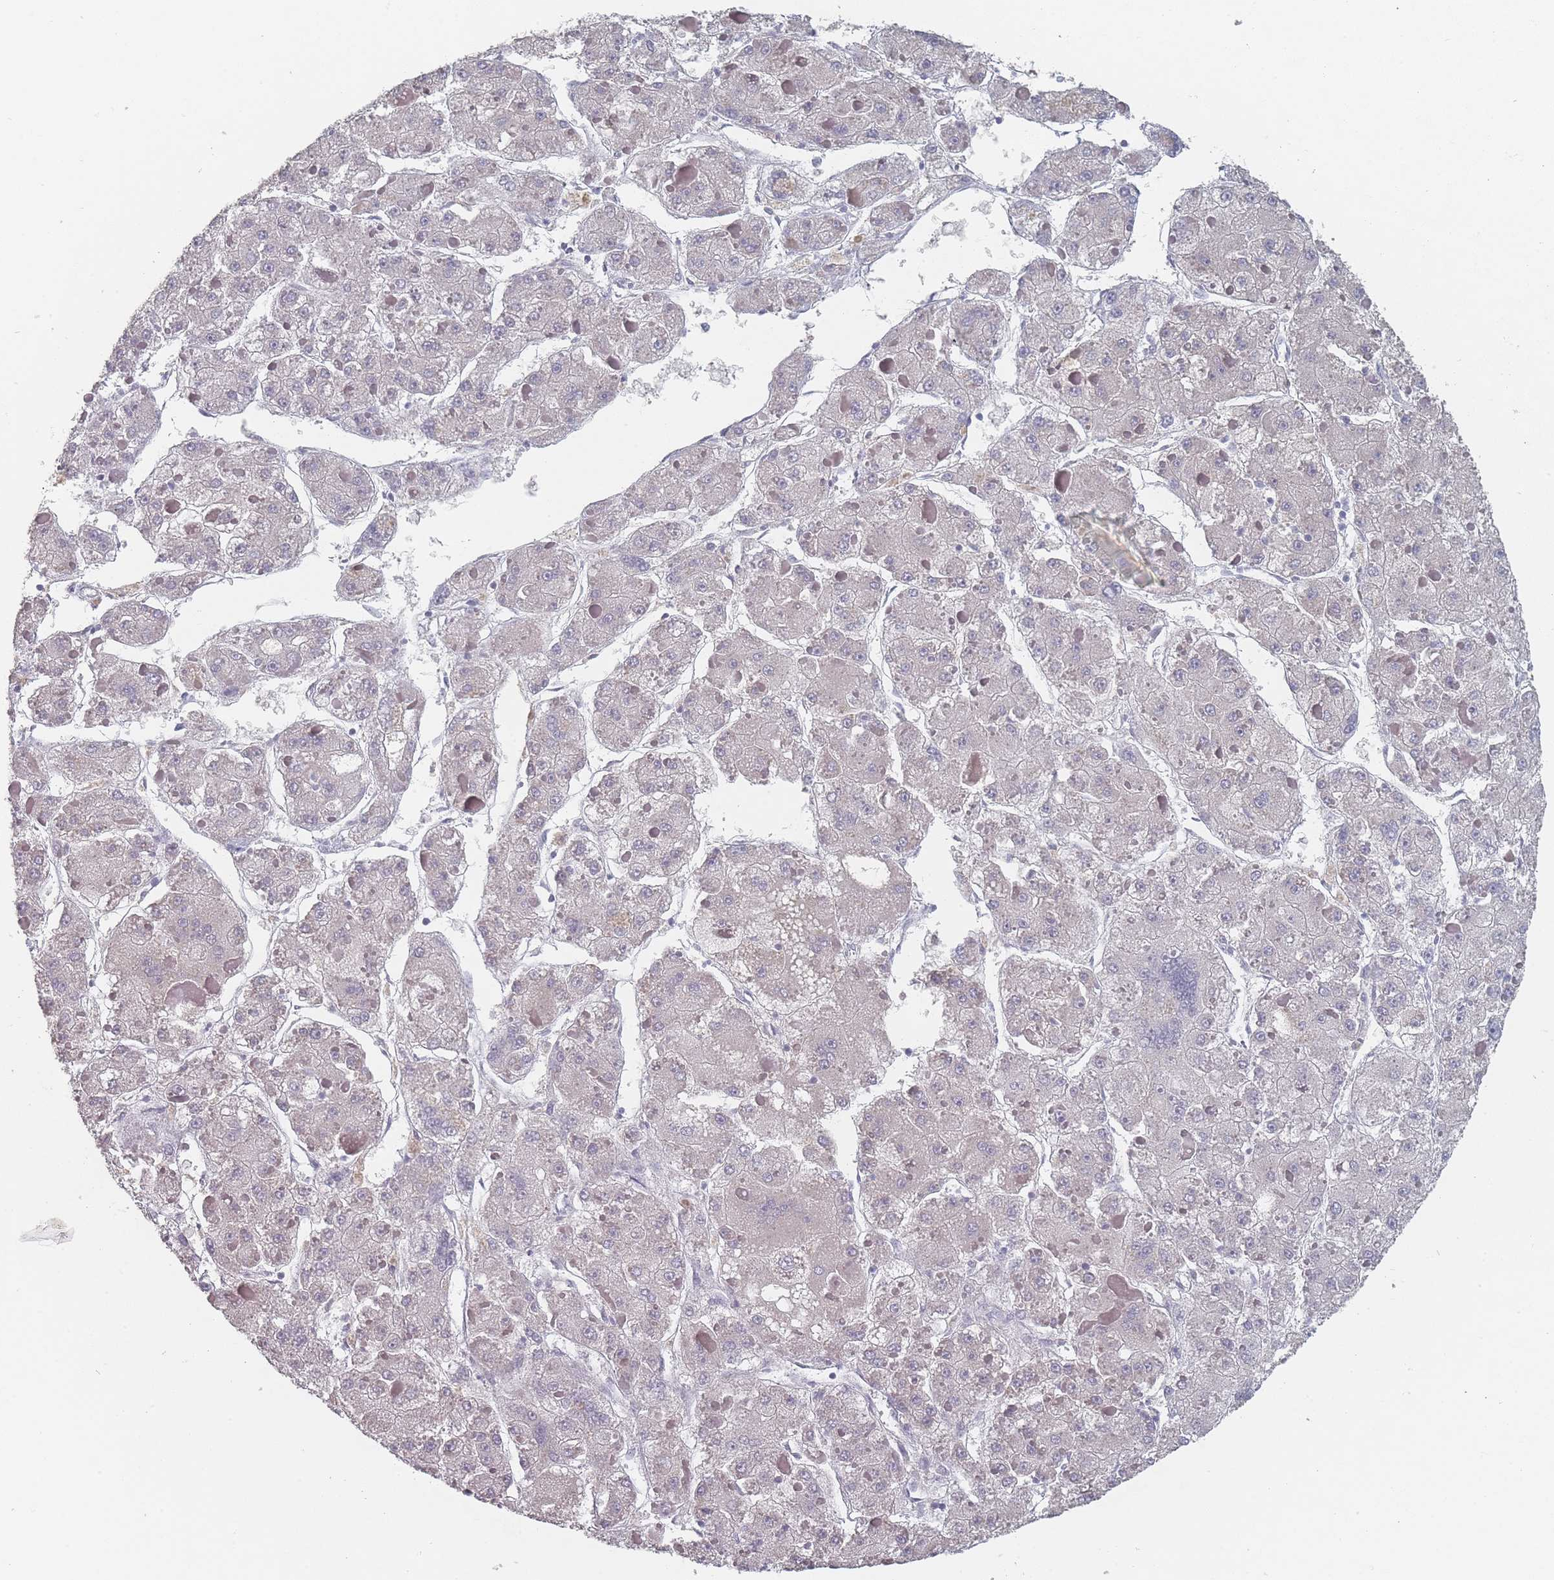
{"staining": {"intensity": "negative", "quantity": "none", "location": "none"}, "tissue": "liver cancer", "cell_type": "Tumor cells", "image_type": "cancer", "snomed": [{"axis": "morphology", "description": "Carcinoma, Hepatocellular, NOS"}, {"axis": "topography", "description": "Liver"}], "caption": "Immunohistochemistry micrograph of hepatocellular carcinoma (liver) stained for a protein (brown), which exhibits no staining in tumor cells.", "gene": "SLC35E4", "patient": {"sex": "female", "age": 73}}